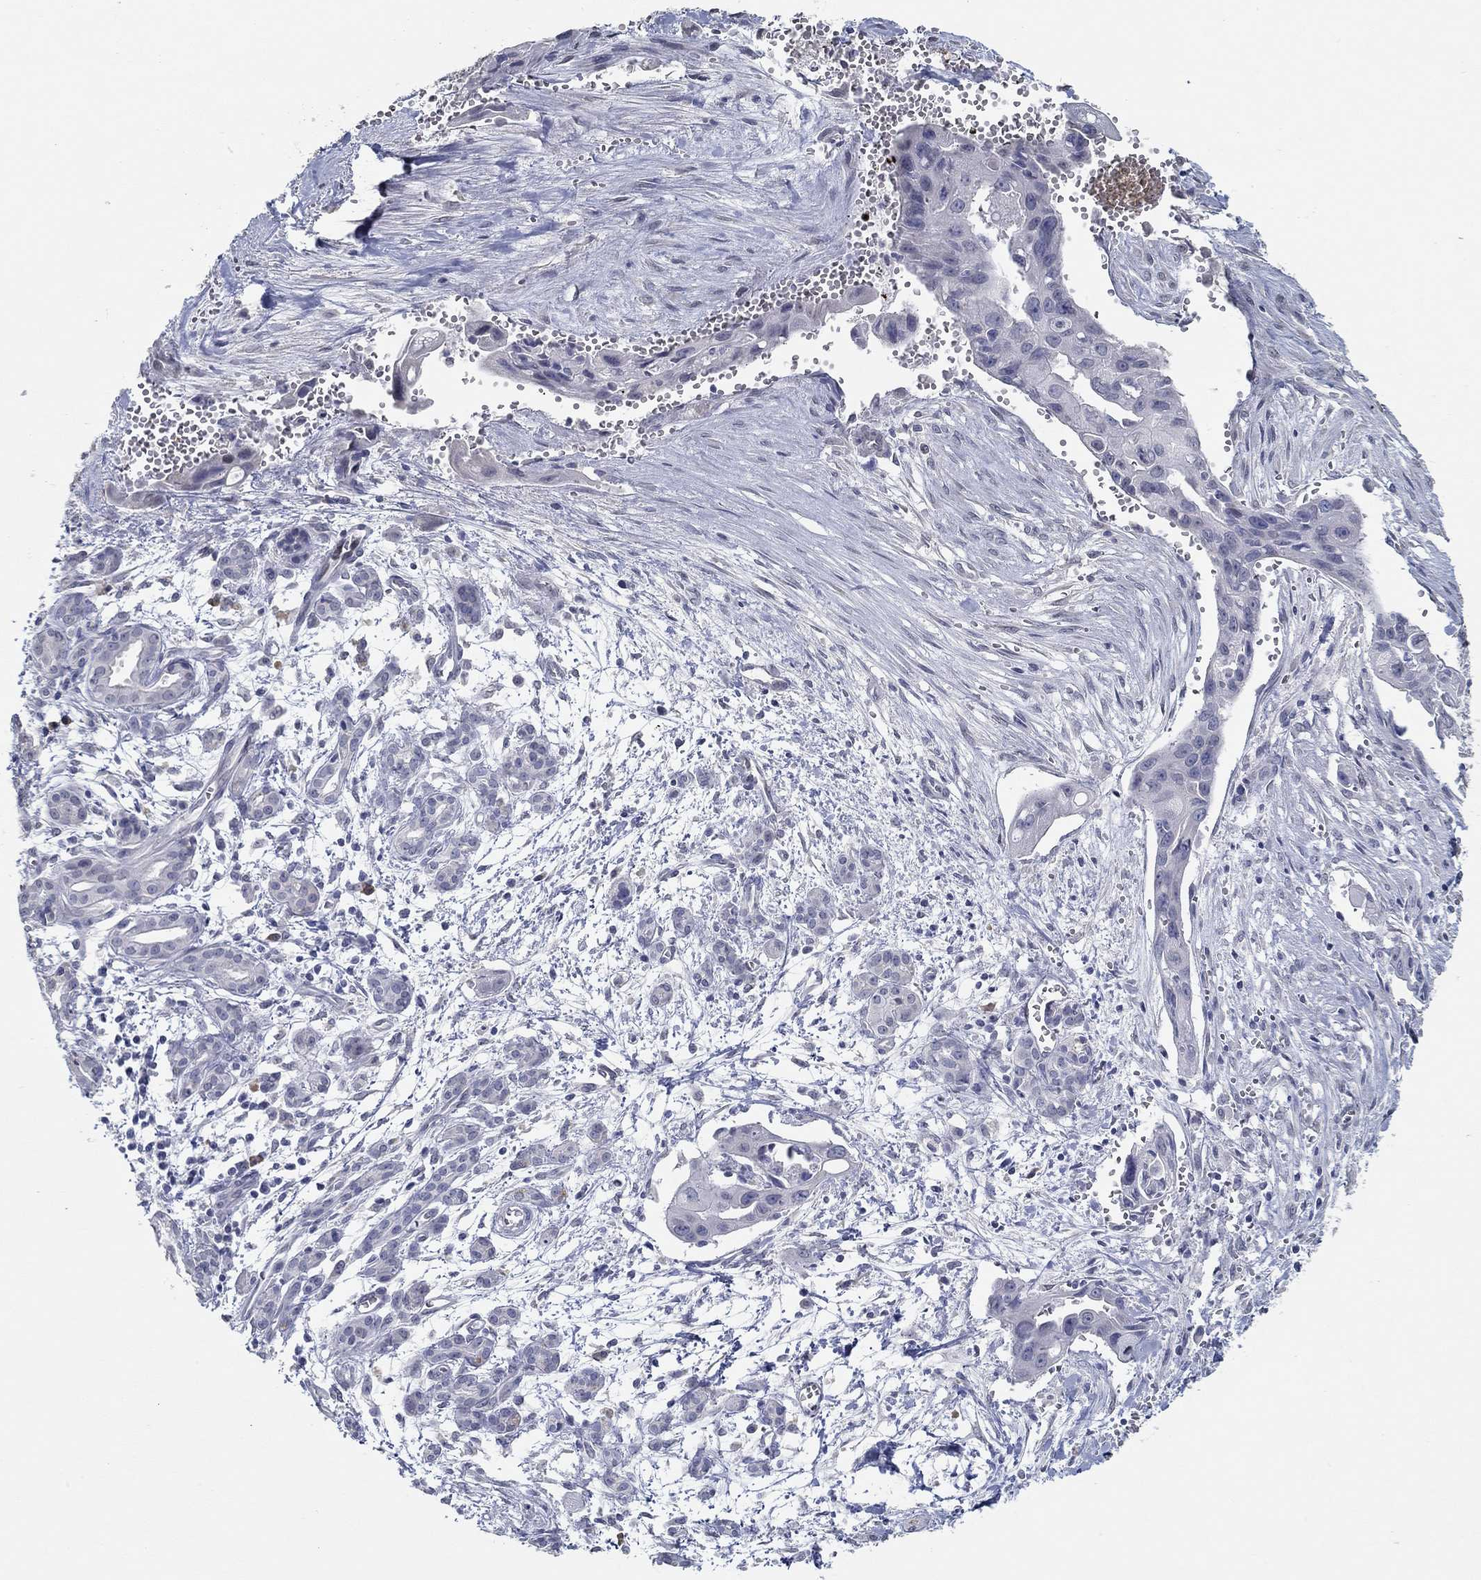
{"staining": {"intensity": "negative", "quantity": "none", "location": "none"}, "tissue": "pancreatic cancer", "cell_type": "Tumor cells", "image_type": "cancer", "snomed": [{"axis": "morphology", "description": "Adenocarcinoma, NOS"}, {"axis": "topography", "description": "Pancreas"}], "caption": "IHC image of neoplastic tissue: human pancreatic adenocarcinoma stained with DAB (3,3'-diaminobenzidine) shows no significant protein expression in tumor cells.", "gene": "NUP155", "patient": {"sex": "male", "age": 60}}